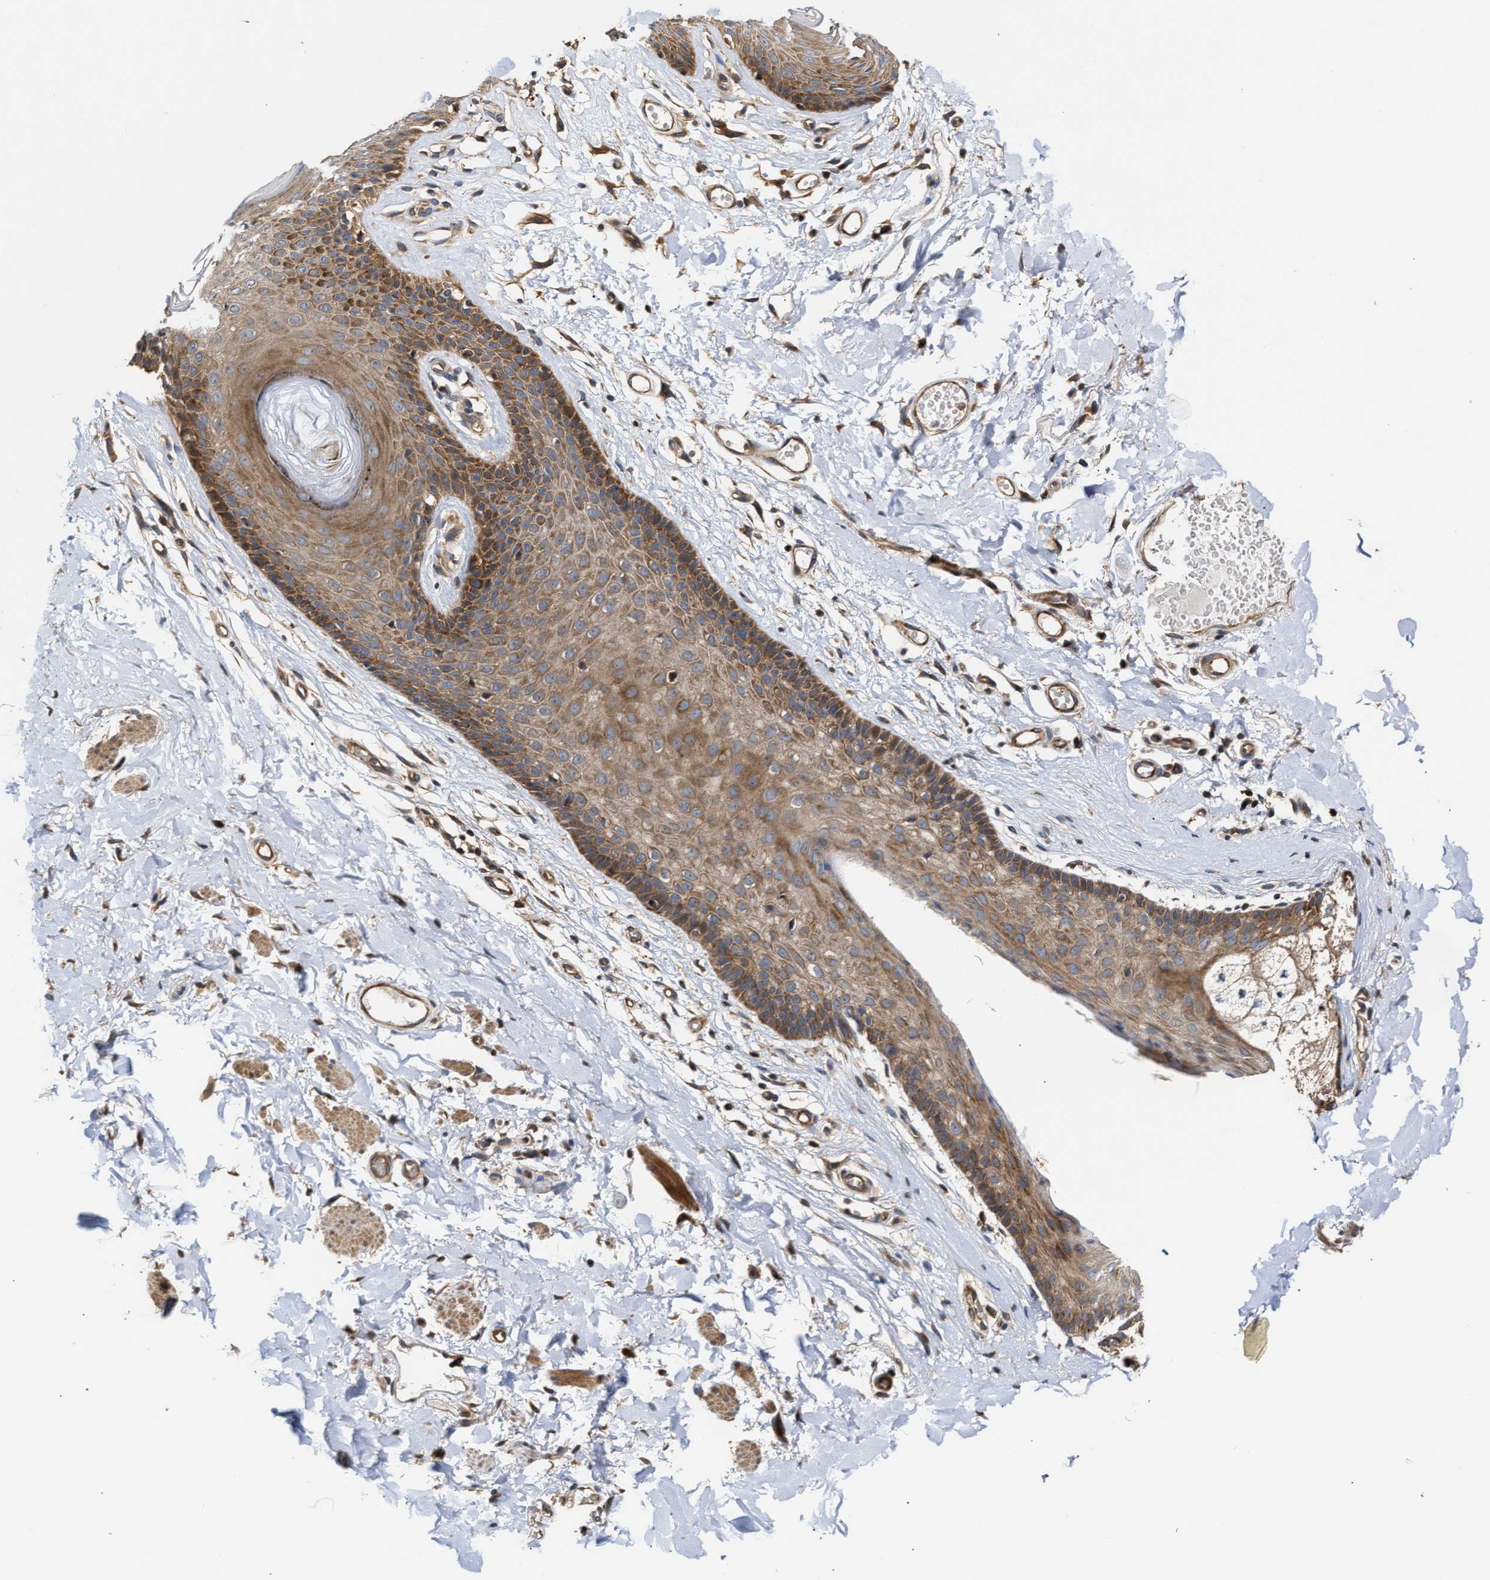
{"staining": {"intensity": "moderate", "quantity": ">75%", "location": "cytoplasmic/membranous"}, "tissue": "skin", "cell_type": "Epidermal cells", "image_type": "normal", "snomed": [{"axis": "morphology", "description": "Normal tissue, NOS"}, {"axis": "topography", "description": "Vulva"}], "caption": "Immunohistochemistry micrograph of normal skin: skin stained using immunohistochemistry (IHC) displays medium levels of moderate protein expression localized specifically in the cytoplasmic/membranous of epidermal cells, appearing as a cytoplasmic/membranous brown color.", "gene": "CLIP2", "patient": {"sex": "female", "age": 73}}